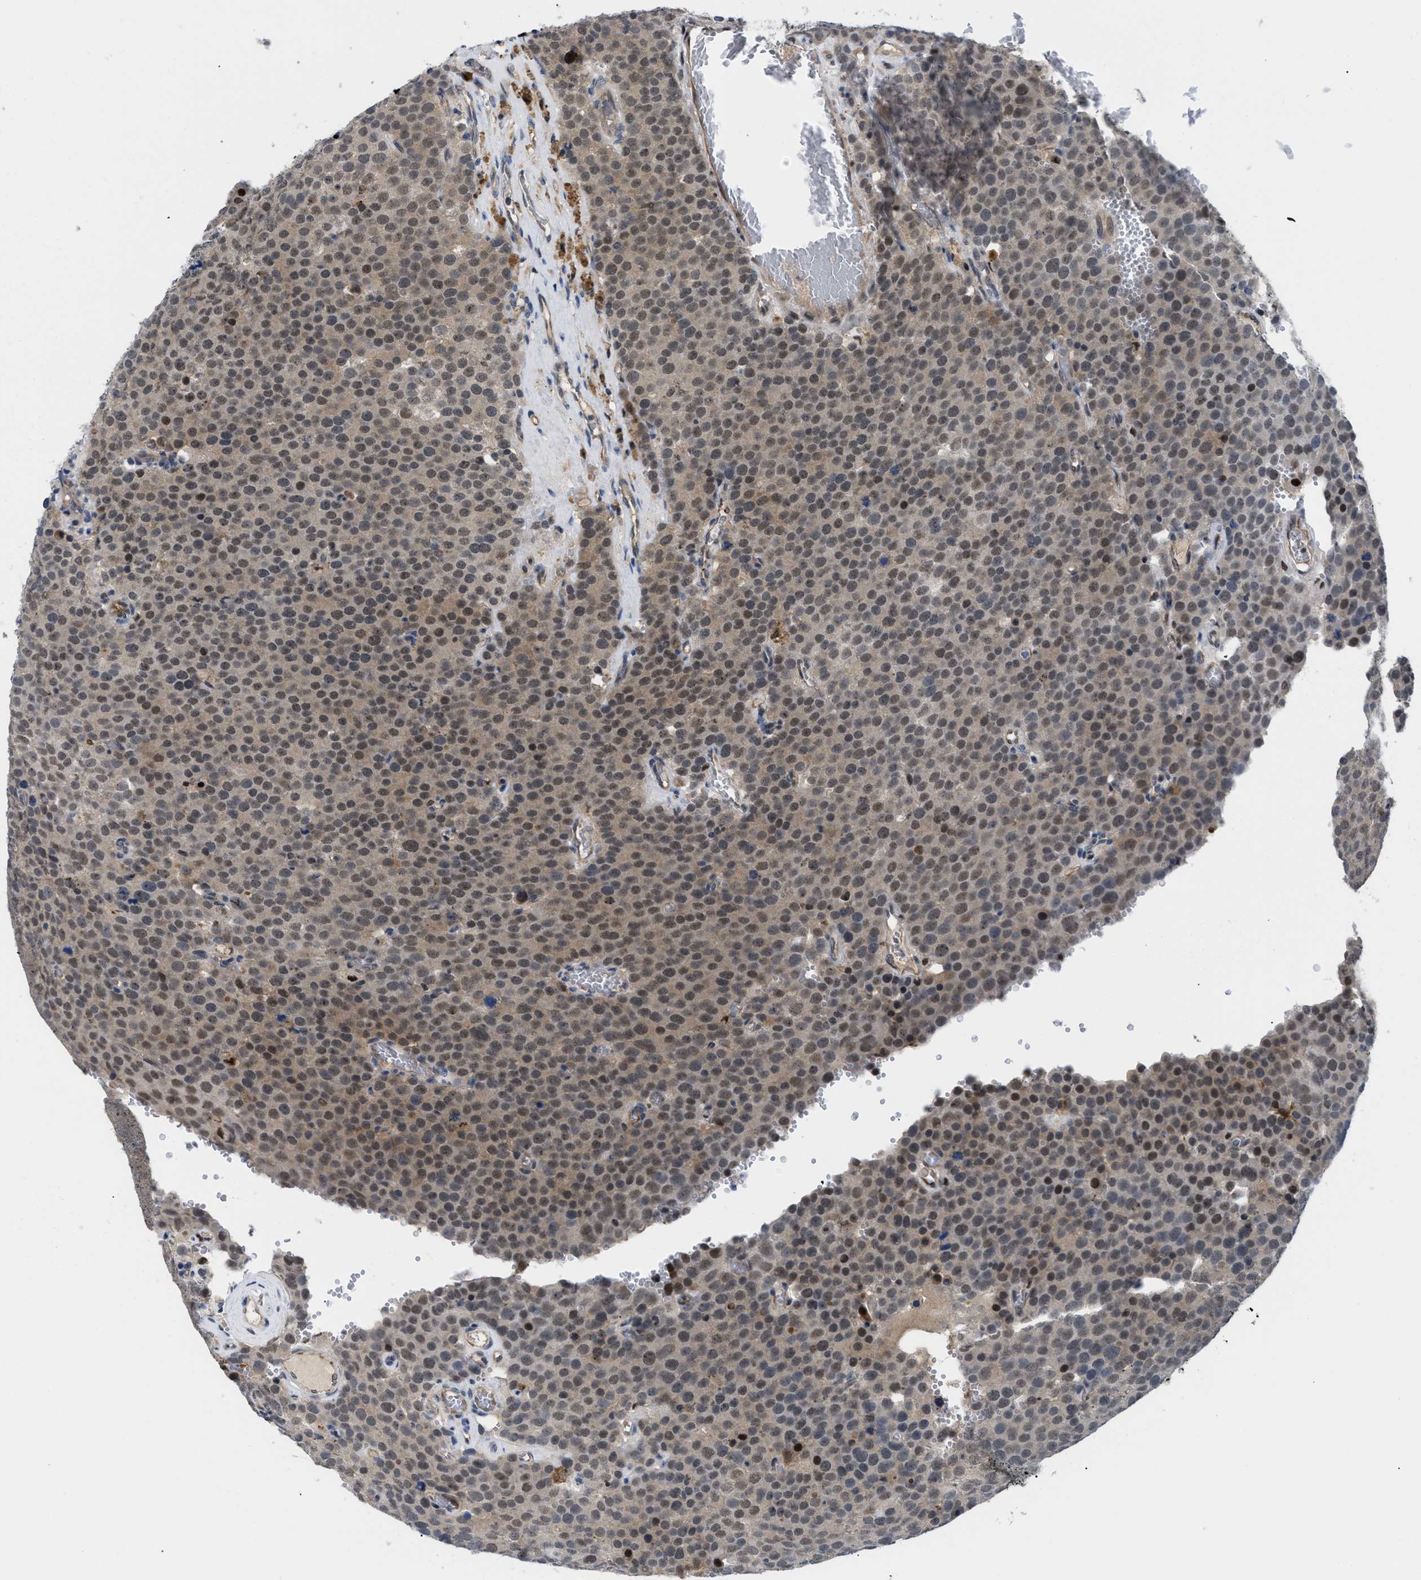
{"staining": {"intensity": "moderate", "quantity": ">75%", "location": "nuclear"}, "tissue": "testis cancer", "cell_type": "Tumor cells", "image_type": "cancer", "snomed": [{"axis": "morphology", "description": "Normal tissue, NOS"}, {"axis": "morphology", "description": "Seminoma, NOS"}, {"axis": "topography", "description": "Testis"}], "caption": "Seminoma (testis) tissue reveals moderate nuclear positivity in about >75% of tumor cells, visualized by immunohistochemistry.", "gene": "SLC29A2", "patient": {"sex": "male", "age": 71}}